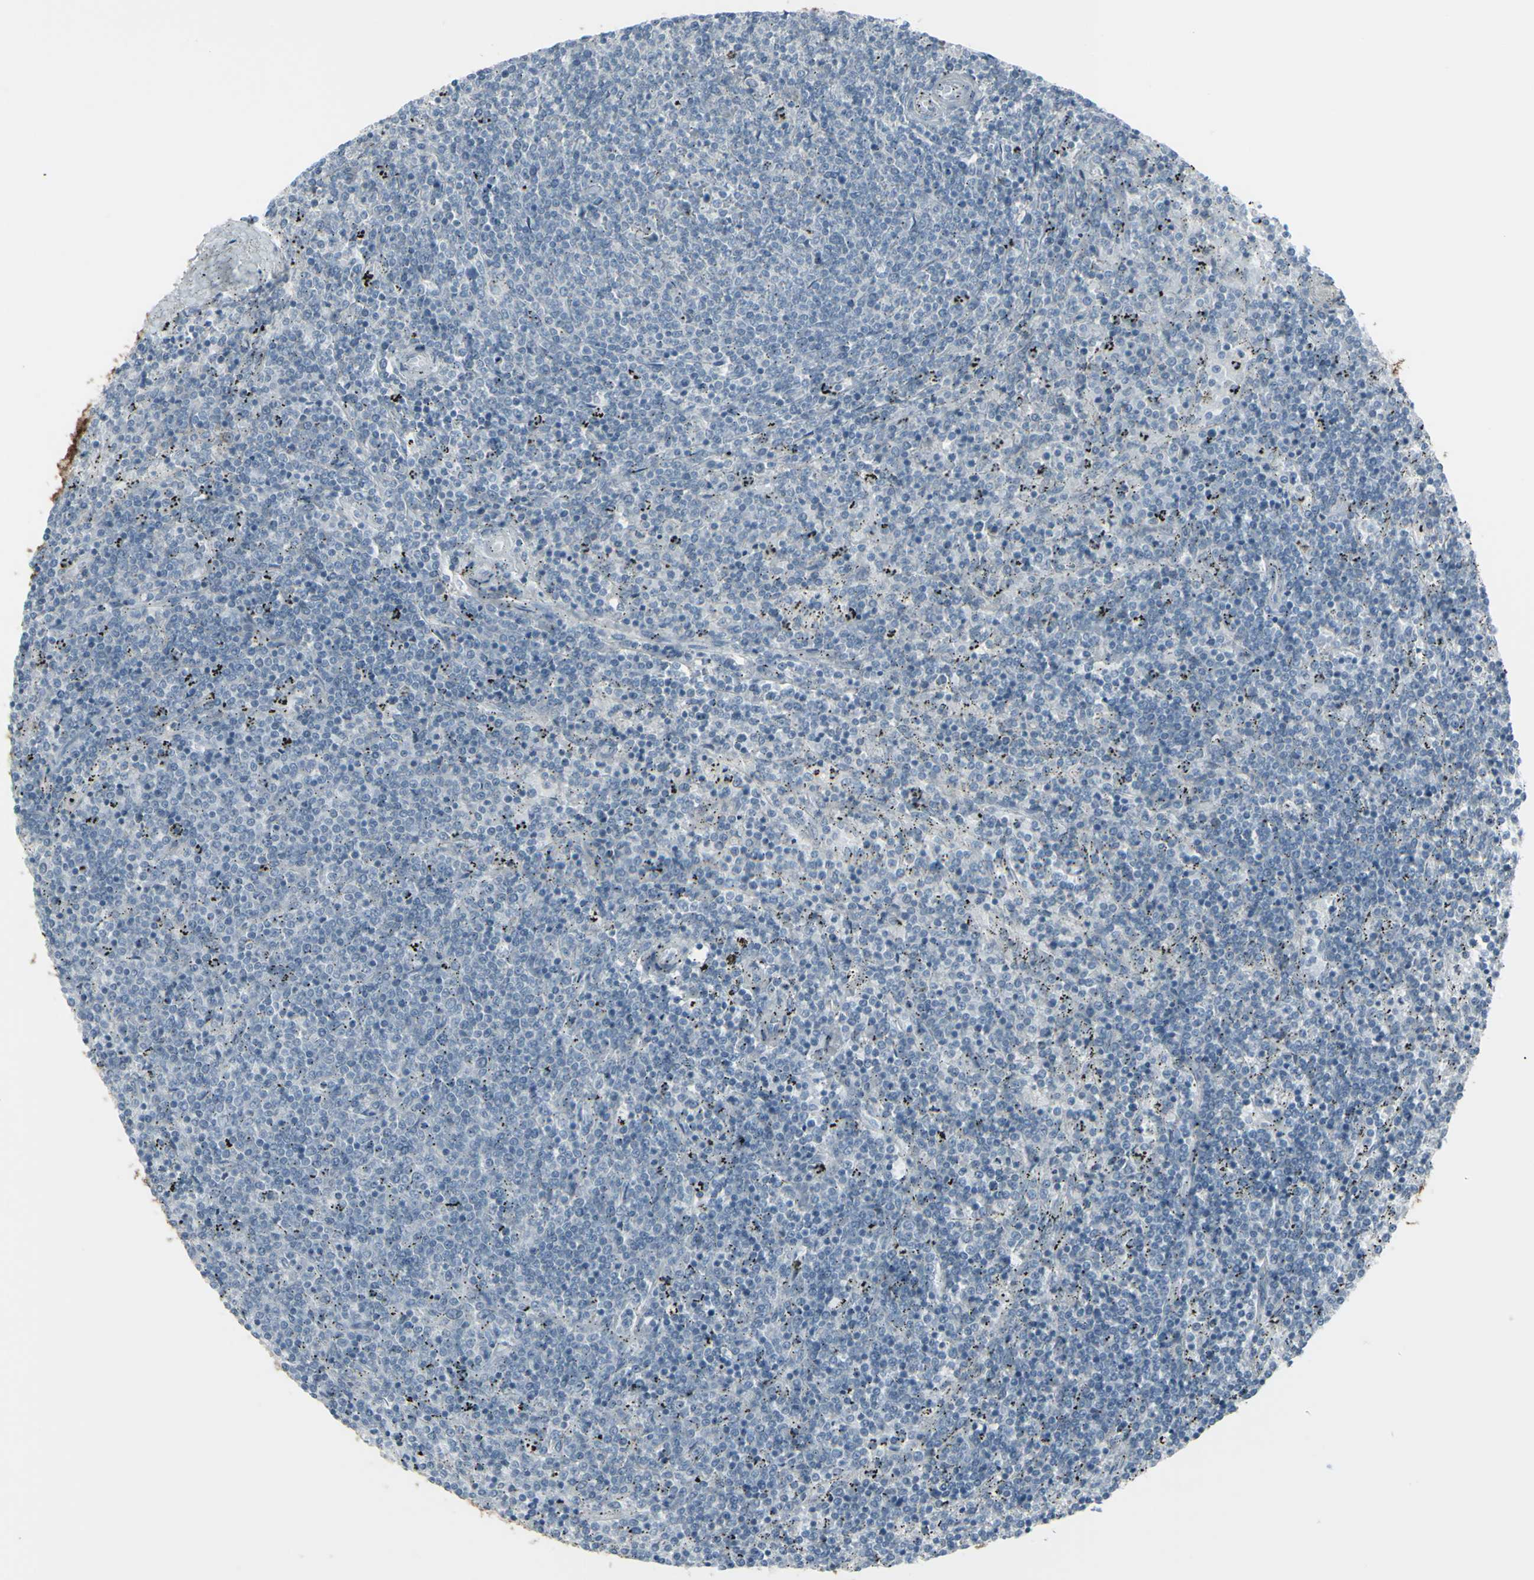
{"staining": {"intensity": "negative", "quantity": "none", "location": "none"}, "tissue": "lymphoma", "cell_type": "Tumor cells", "image_type": "cancer", "snomed": [{"axis": "morphology", "description": "Malignant lymphoma, non-Hodgkin's type, Low grade"}, {"axis": "topography", "description": "Spleen"}], "caption": "This is an immunohistochemistry (IHC) micrograph of human lymphoma. There is no staining in tumor cells.", "gene": "RAB3A", "patient": {"sex": "female", "age": 50}}